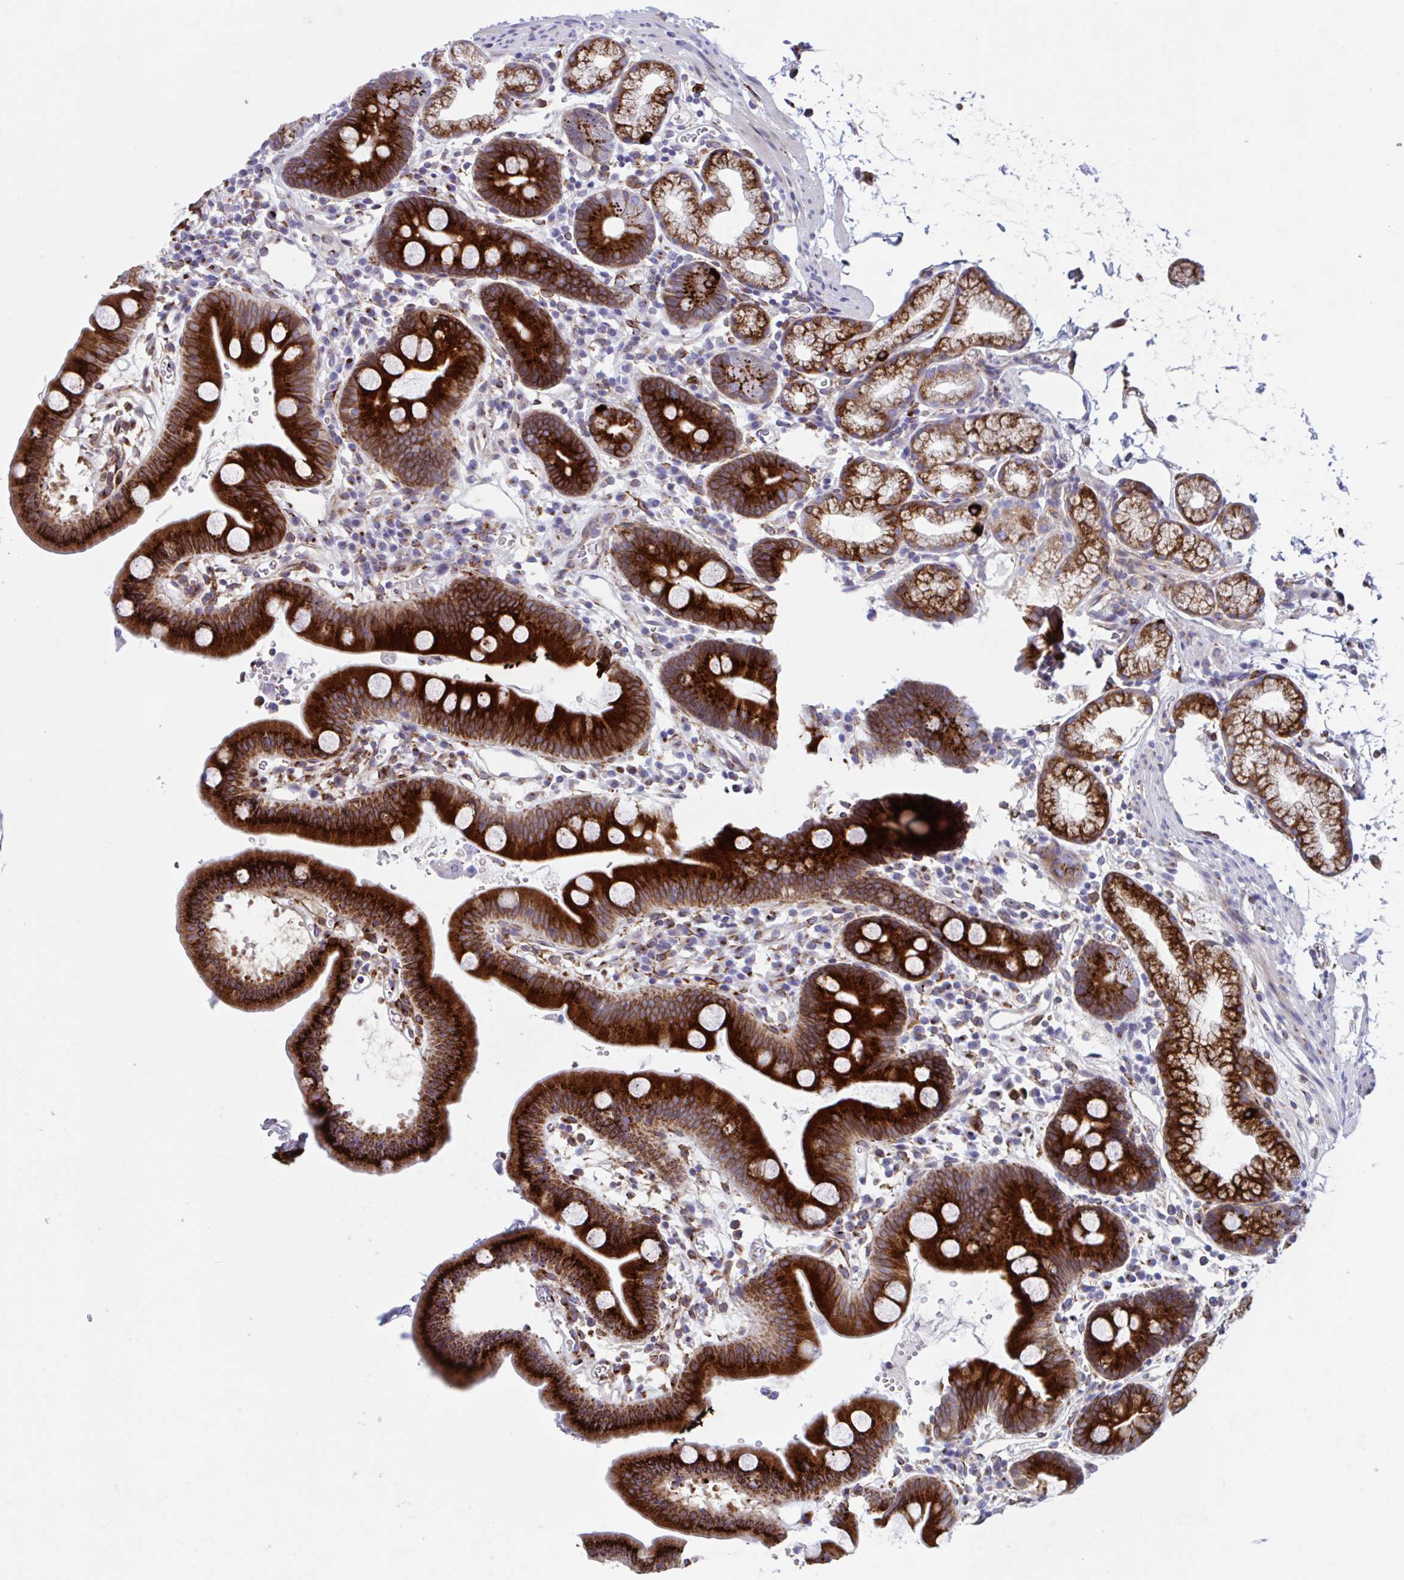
{"staining": {"intensity": "strong", "quantity": ">75%", "location": "cytoplasmic/membranous"}, "tissue": "duodenum", "cell_type": "Glandular cells", "image_type": "normal", "snomed": [{"axis": "morphology", "description": "Normal tissue, NOS"}, {"axis": "topography", "description": "Duodenum"}], "caption": "IHC staining of benign duodenum, which exhibits high levels of strong cytoplasmic/membranous expression in approximately >75% of glandular cells indicating strong cytoplasmic/membranous protein expression. The staining was performed using DAB (brown) for protein detection and nuclei were counterstained in hematoxylin (blue).", "gene": "RFK", "patient": {"sex": "male", "age": 59}}